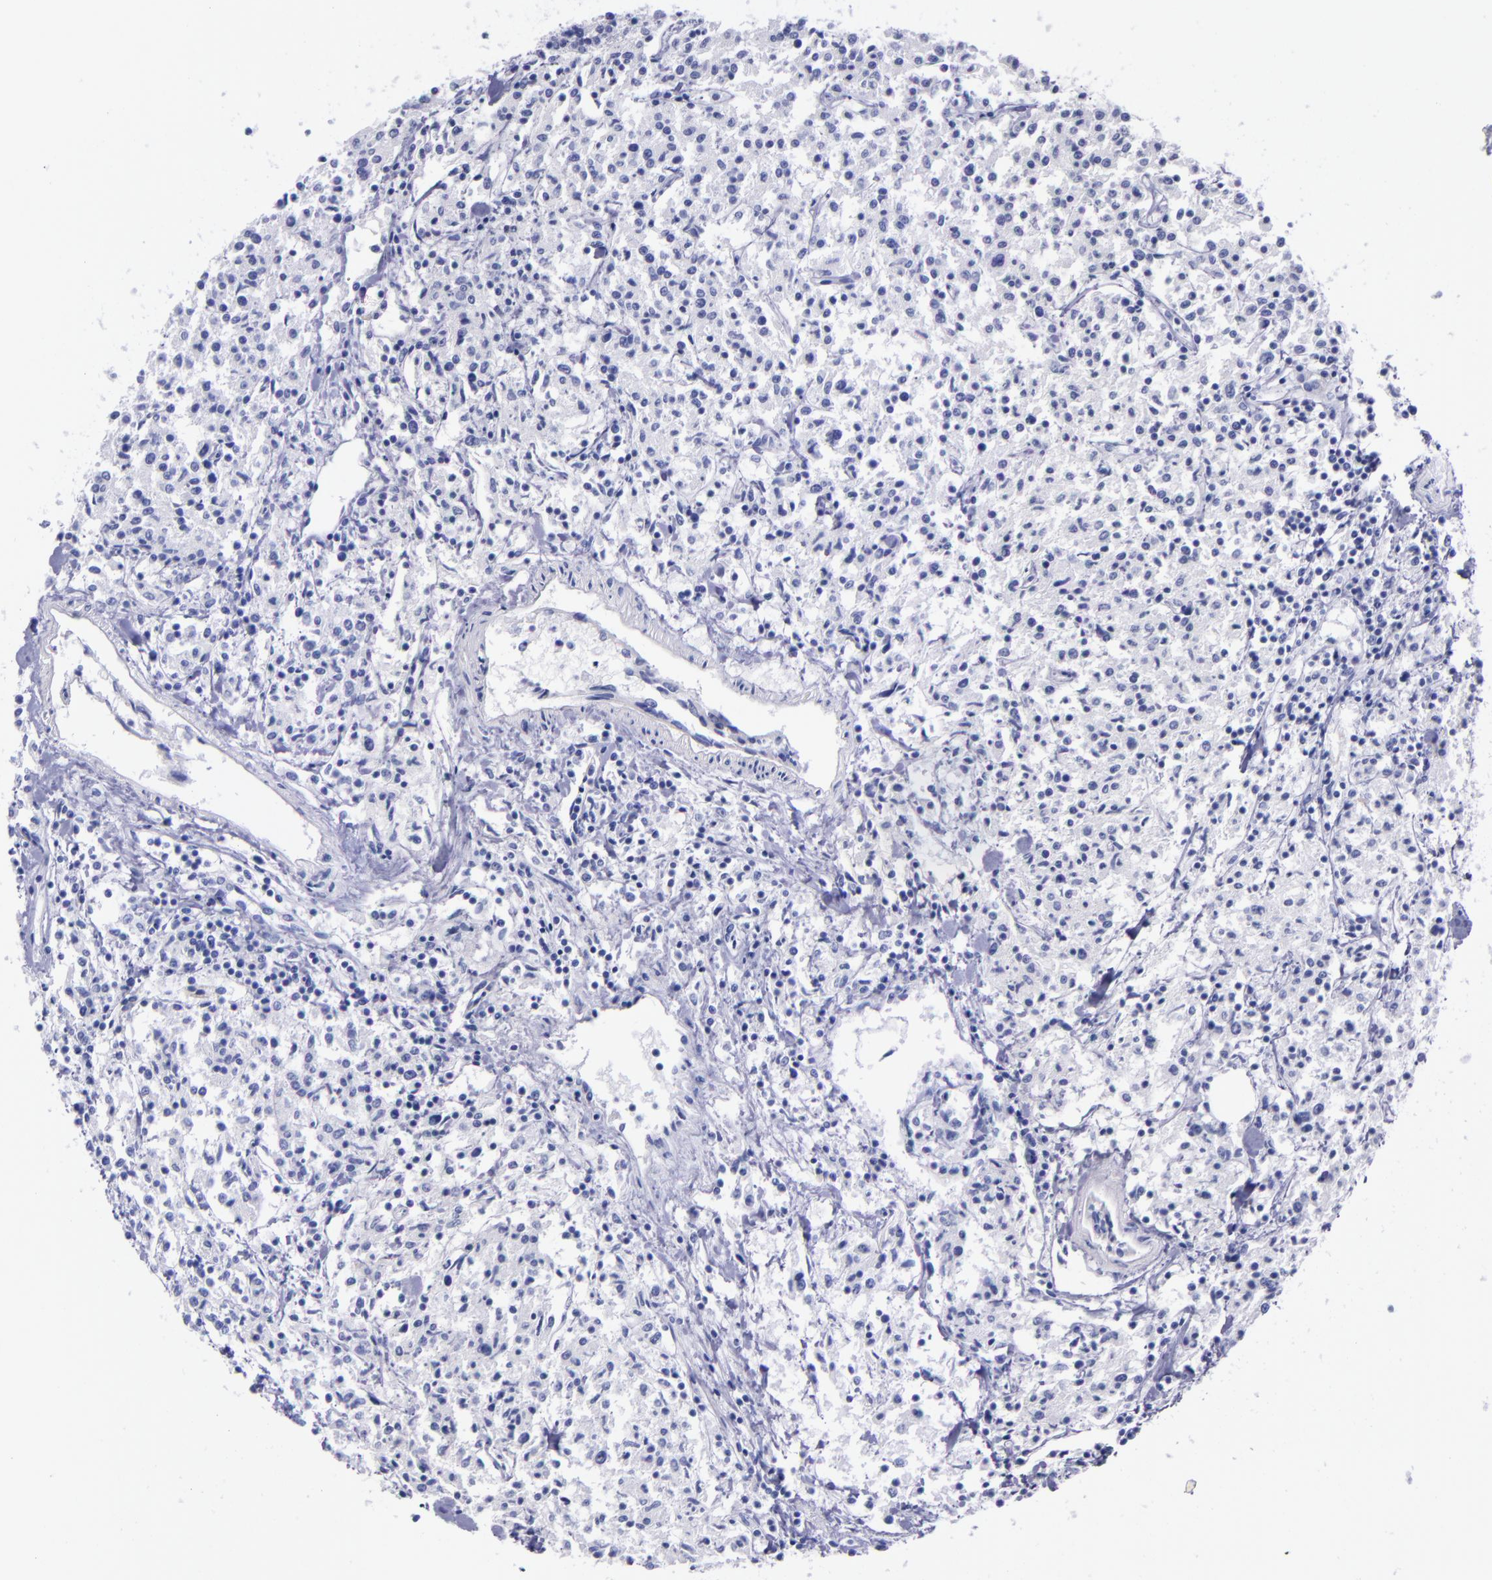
{"staining": {"intensity": "negative", "quantity": "none", "location": "none"}, "tissue": "lymphoma", "cell_type": "Tumor cells", "image_type": "cancer", "snomed": [{"axis": "morphology", "description": "Malignant lymphoma, non-Hodgkin's type, Low grade"}, {"axis": "topography", "description": "Small intestine"}], "caption": "This is an immunohistochemistry (IHC) image of lymphoma. There is no staining in tumor cells.", "gene": "SV2A", "patient": {"sex": "female", "age": 59}}